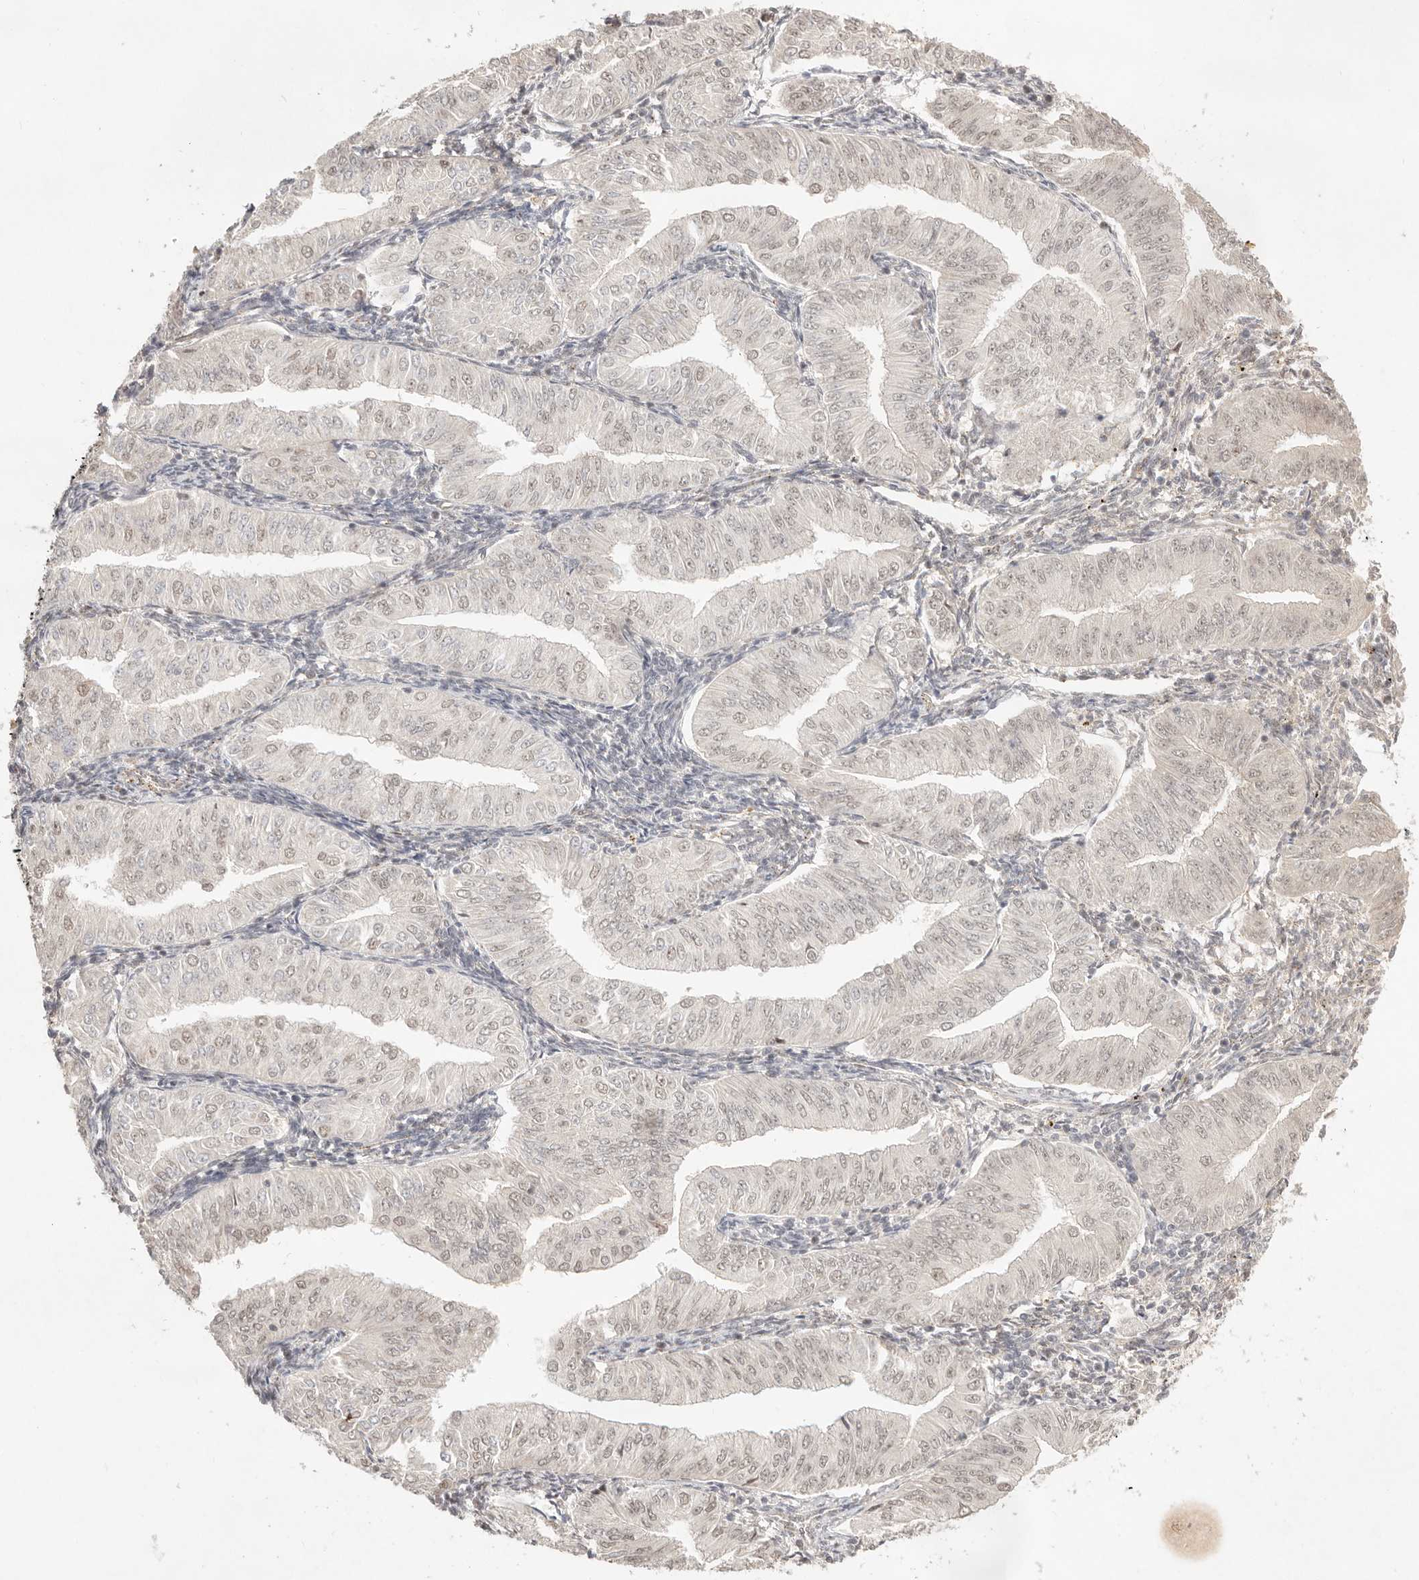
{"staining": {"intensity": "weak", "quantity": ">75%", "location": "nuclear"}, "tissue": "endometrial cancer", "cell_type": "Tumor cells", "image_type": "cancer", "snomed": [{"axis": "morphology", "description": "Normal tissue, NOS"}, {"axis": "morphology", "description": "Adenocarcinoma, NOS"}, {"axis": "topography", "description": "Endometrium"}], "caption": "Endometrial adenocarcinoma stained with a protein marker demonstrates weak staining in tumor cells.", "gene": "MEP1A", "patient": {"sex": "female", "age": 53}}